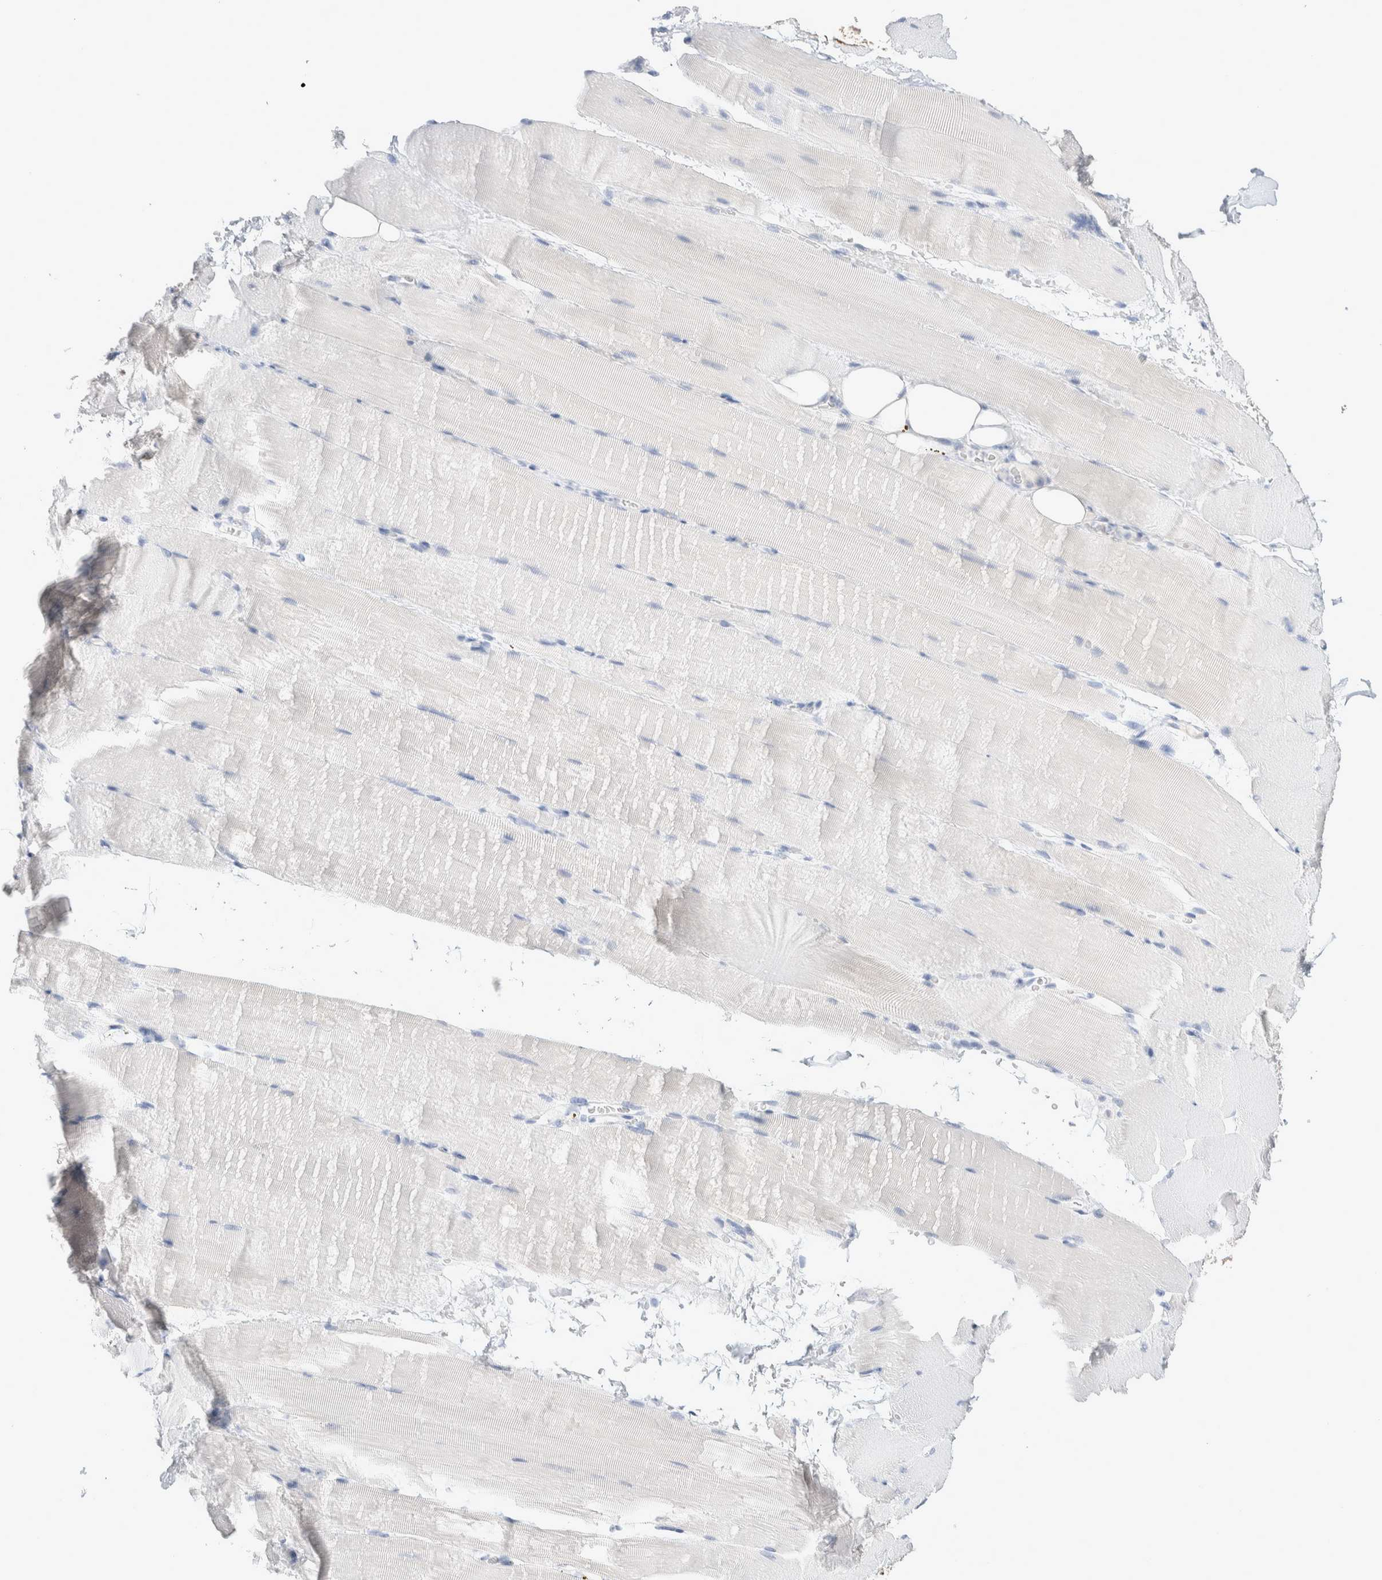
{"staining": {"intensity": "negative", "quantity": "none", "location": "none"}, "tissue": "skeletal muscle", "cell_type": "Myocytes", "image_type": "normal", "snomed": [{"axis": "morphology", "description": "Normal tissue, NOS"}, {"axis": "topography", "description": "Skeletal muscle"}, {"axis": "topography", "description": "Parathyroid gland"}], "caption": "This photomicrograph is of unremarkable skeletal muscle stained with immunohistochemistry to label a protein in brown with the nuclei are counter-stained blue. There is no positivity in myocytes.", "gene": "GDA", "patient": {"sex": "female", "age": 37}}